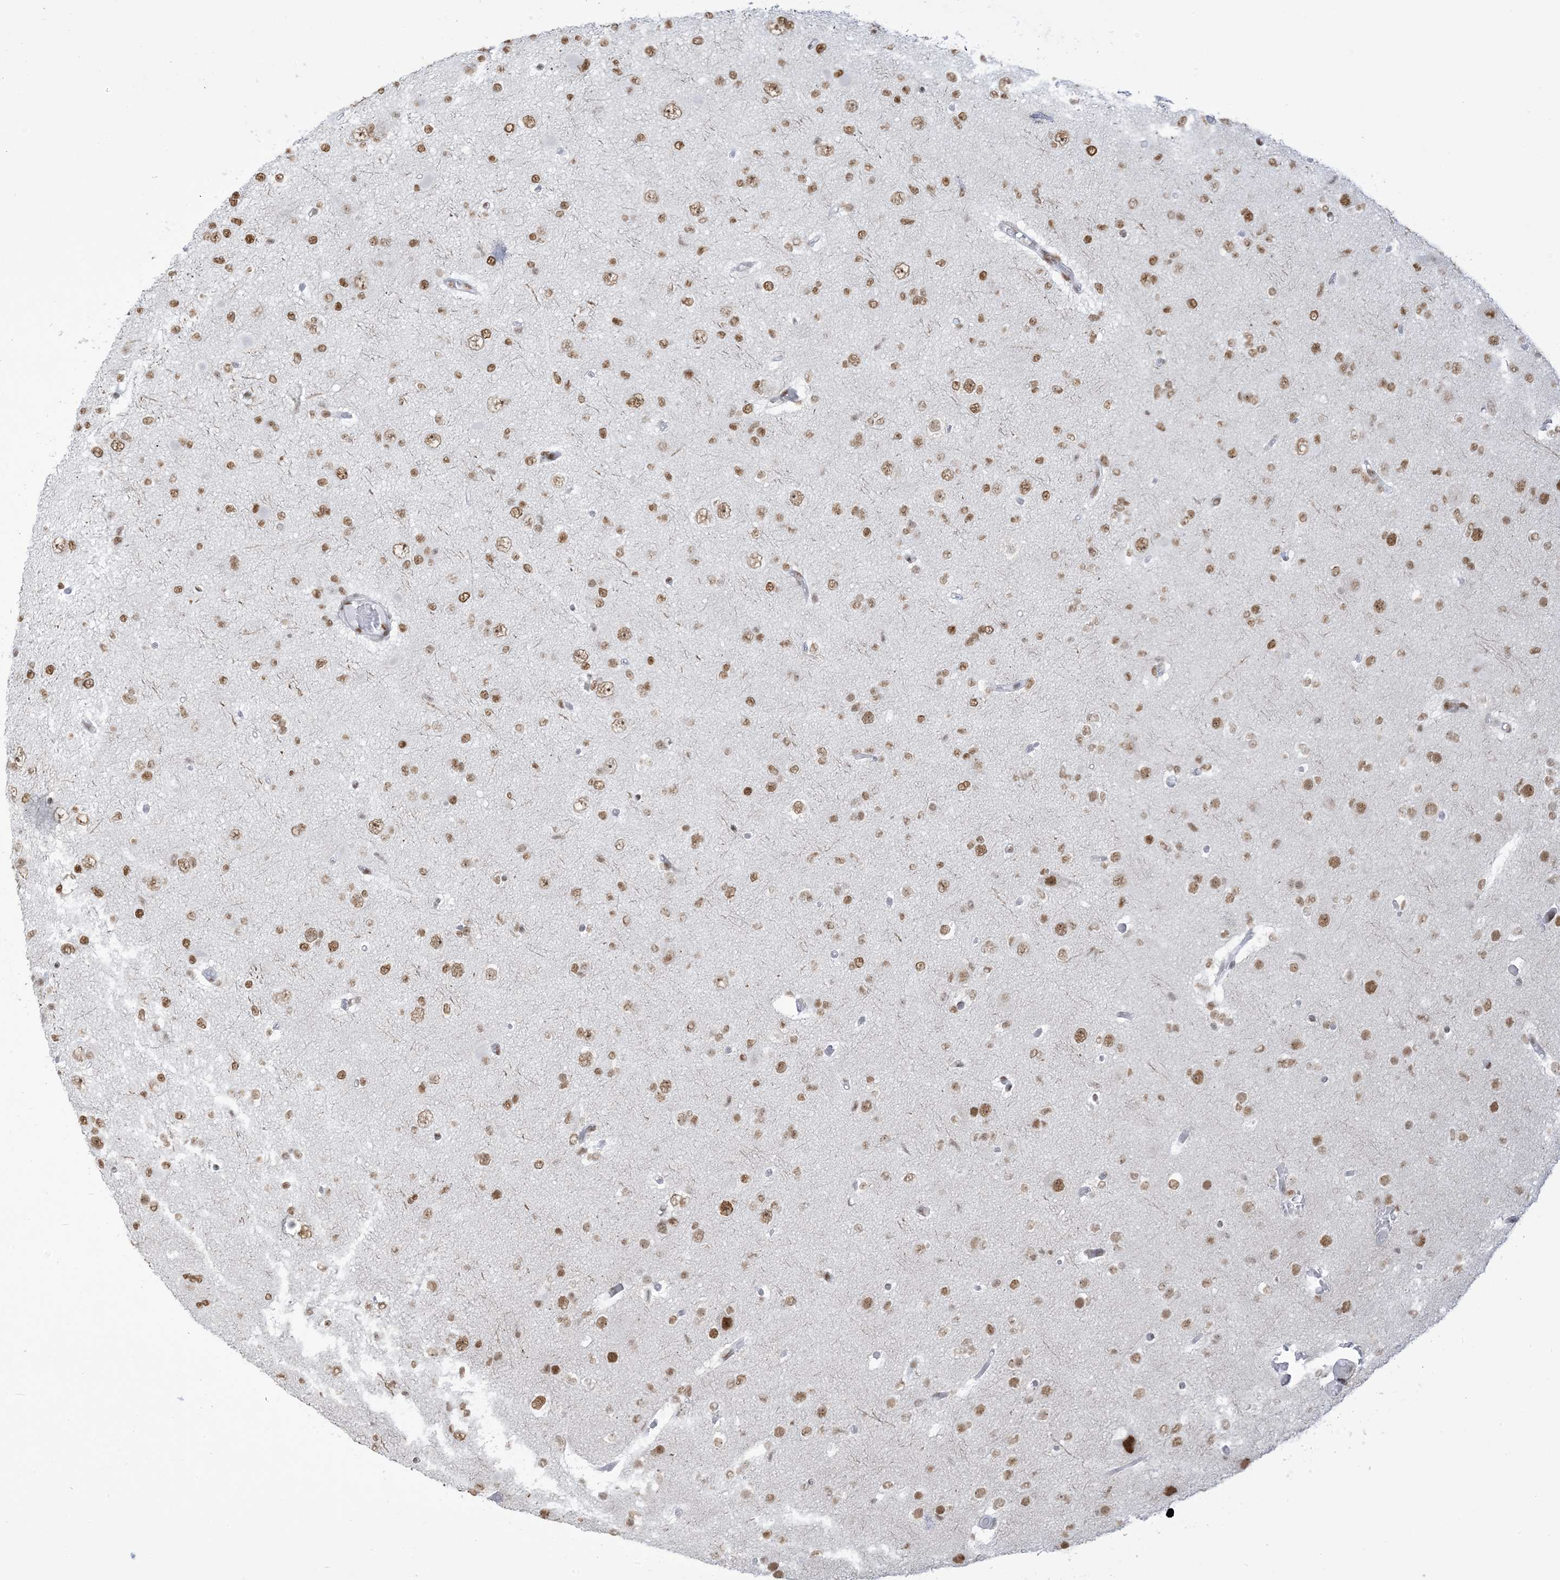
{"staining": {"intensity": "moderate", "quantity": ">75%", "location": "nuclear"}, "tissue": "glioma", "cell_type": "Tumor cells", "image_type": "cancer", "snomed": [{"axis": "morphology", "description": "Glioma, malignant, Low grade"}, {"axis": "topography", "description": "Brain"}], "caption": "Malignant glioma (low-grade) tissue exhibits moderate nuclear expression in about >75% of tumor cells (DAB IHC with brightfield microscopy, high magnification).", "gene": "STAG1", "patient": {"sex": "female", "age": 22}}